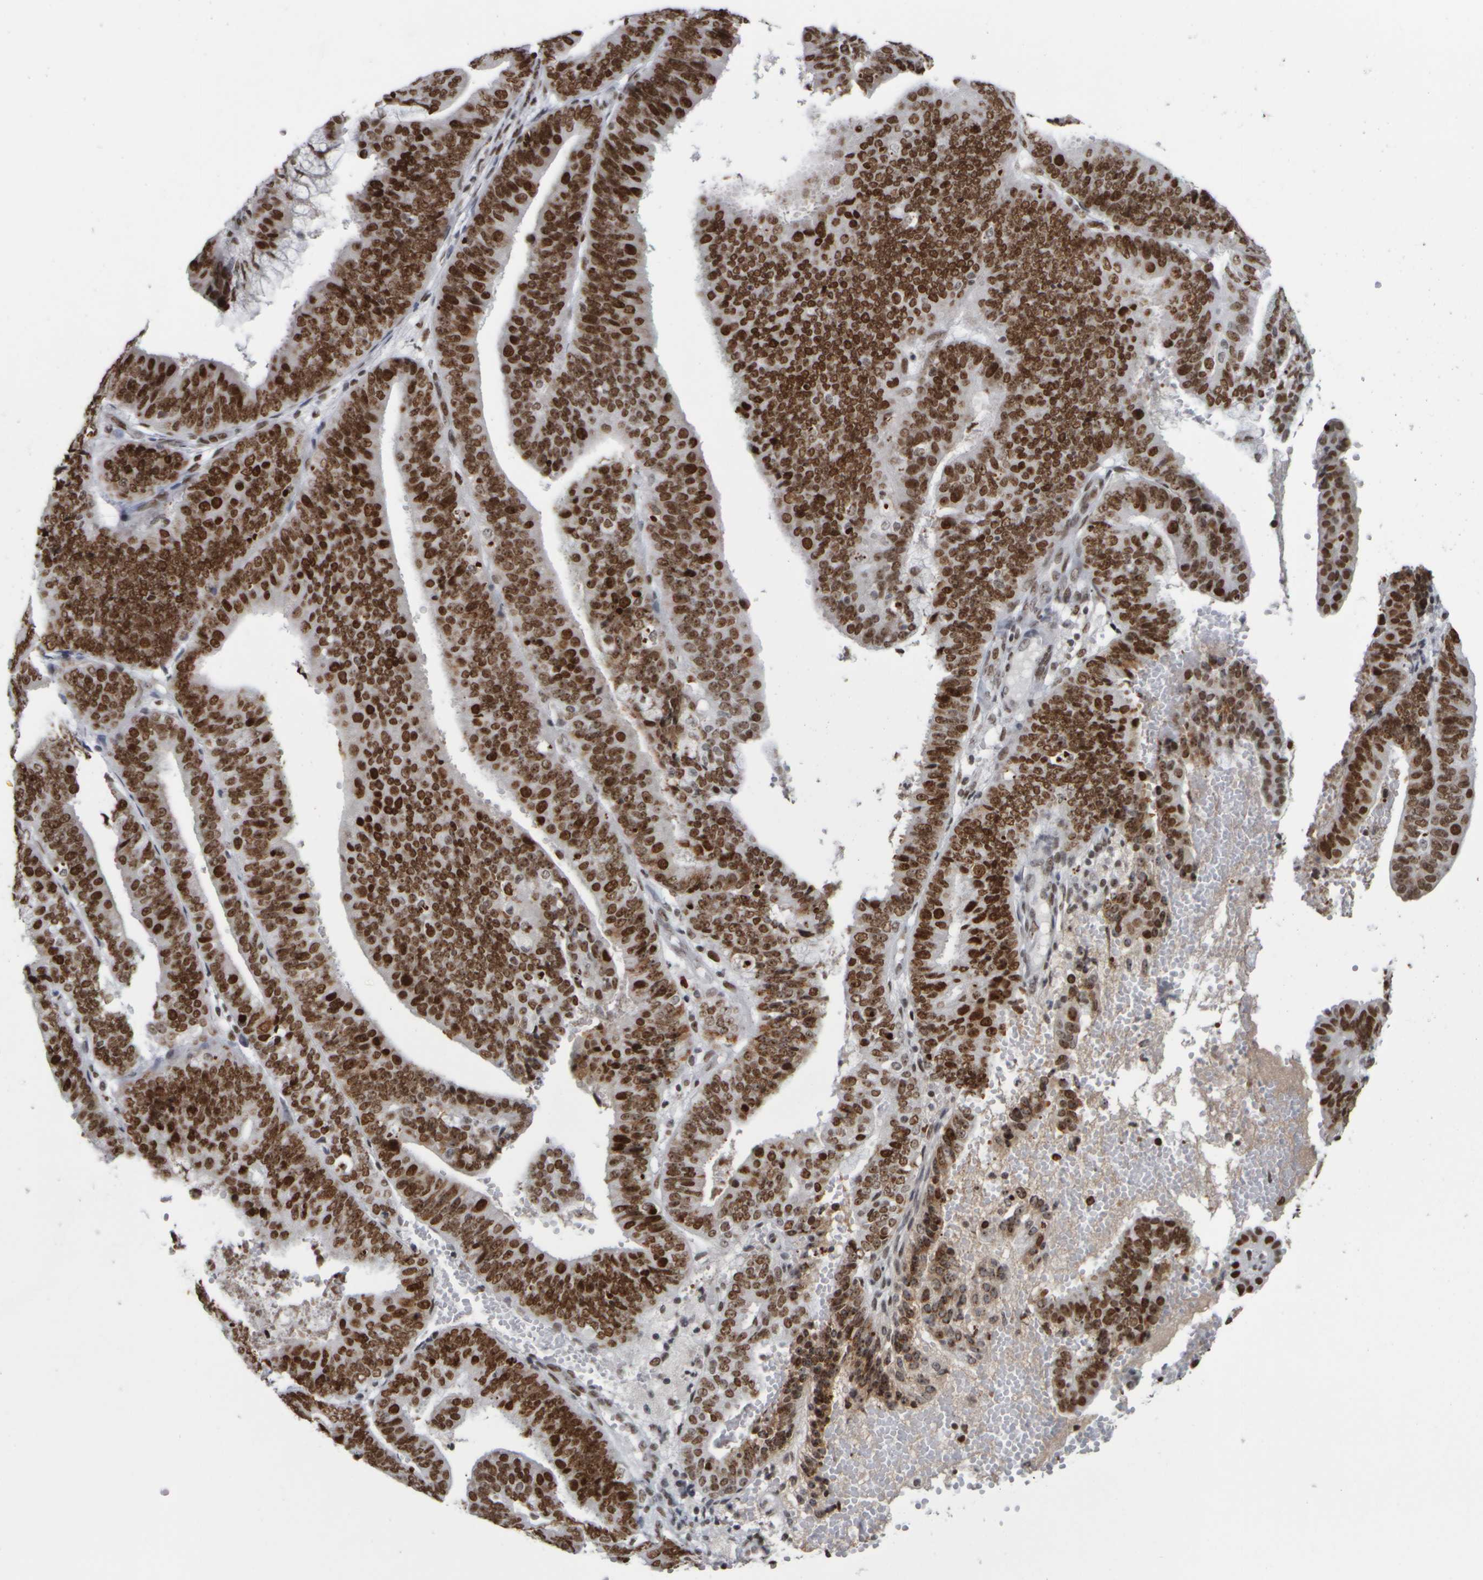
{"staining": {"intensity": "strong", "quantity": ">75%", "location": "nuclear"}, "tissue": "endometrial cancer", "cell_type": "Tumor cells", "image_type": "cancer", "snomed": [{"axis": "morphology", "description": "Adenocarcinoma, NOS"}, {"axis": "topography", "description": "Endometrium"}], "caption": "Immunohistochemical staining of endometrial adenocarcinoma reveals strong nuclear protein expression in about >75% of tumor cells.", "gene": "TOP2B", "patient": {"sex": "female", "age": 63}}